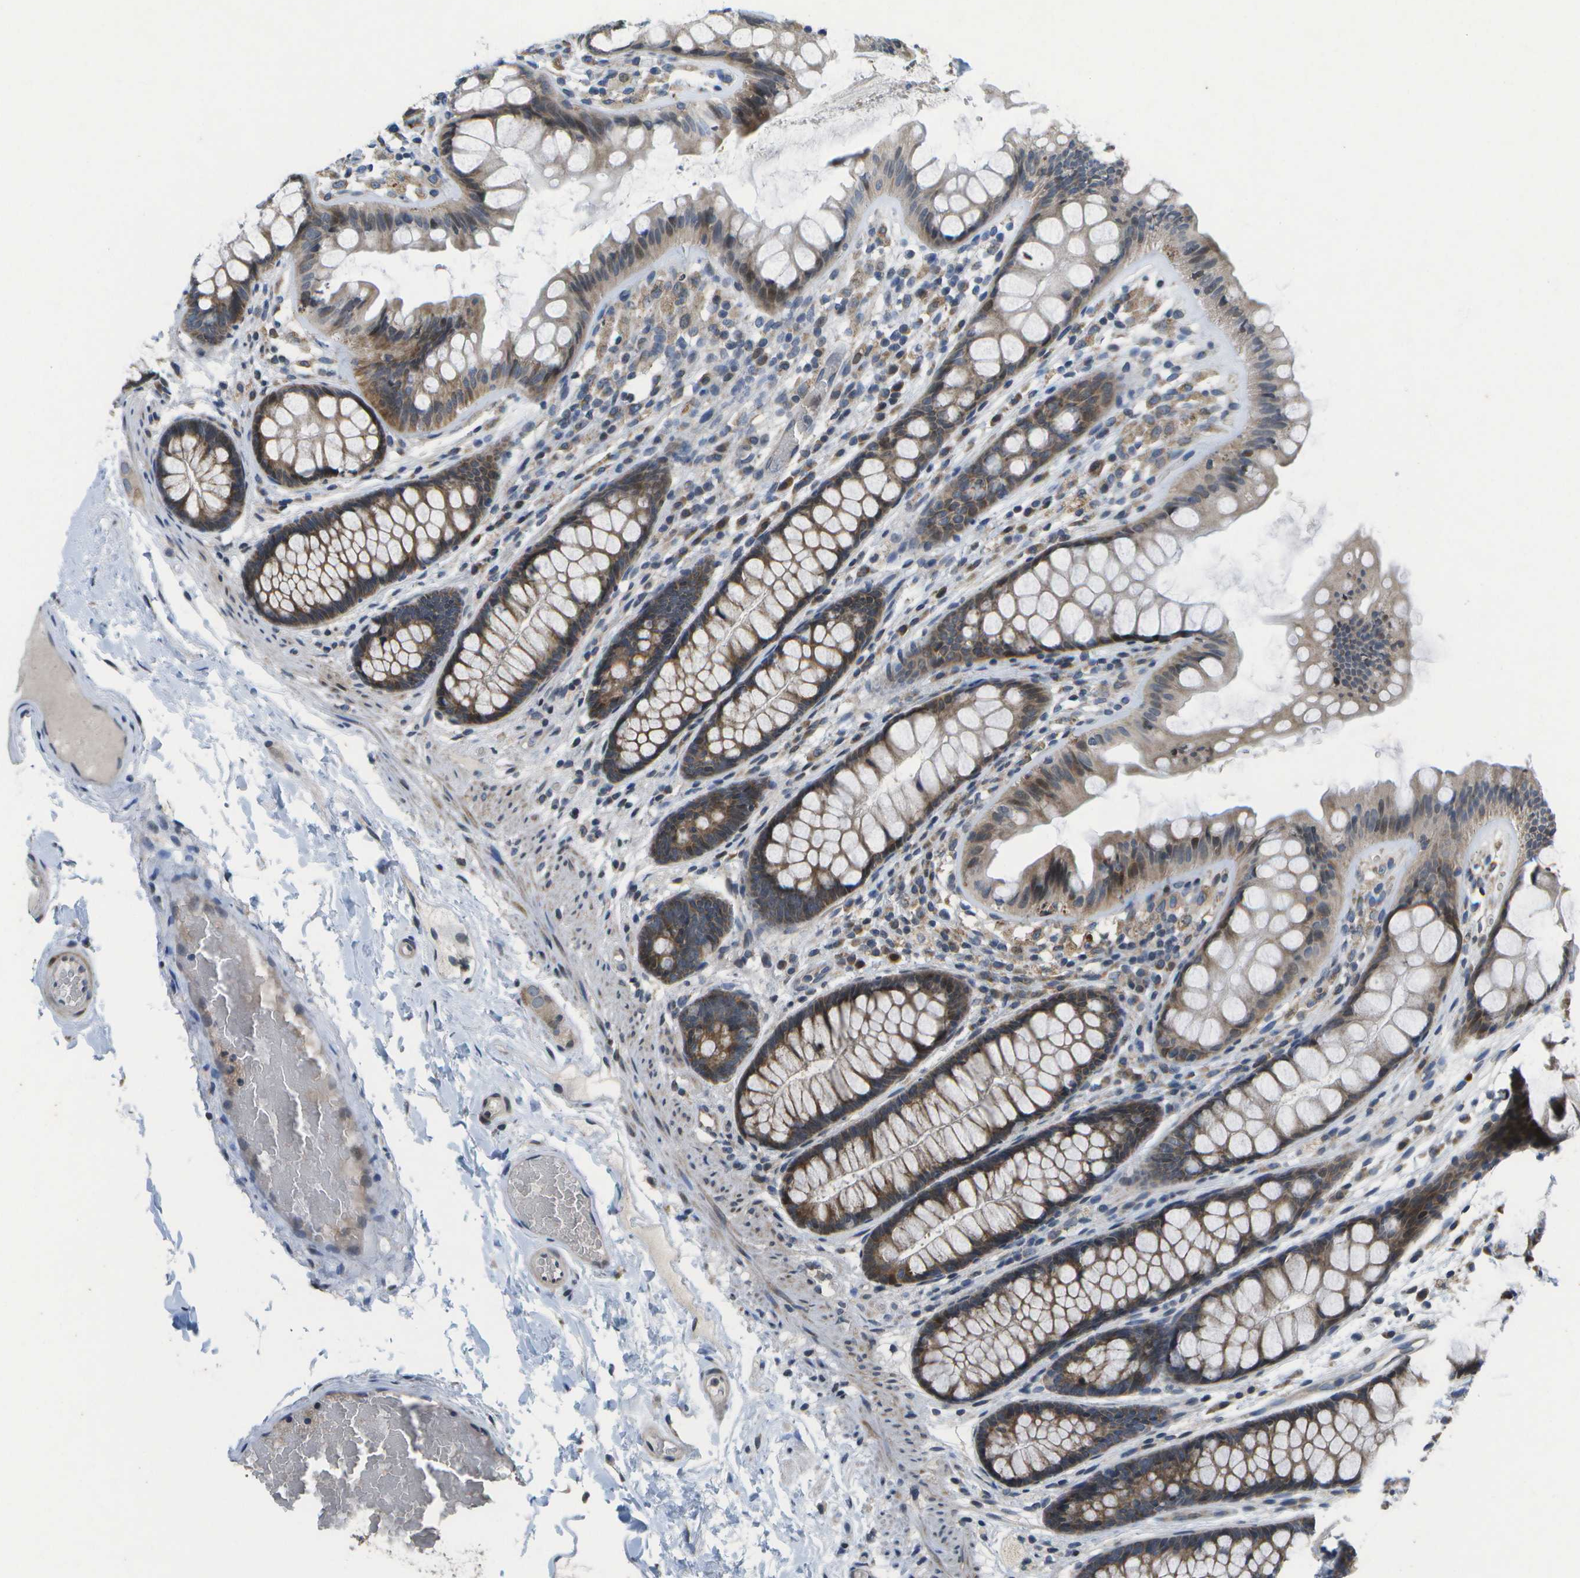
{"staining": {"intensity": "weak", "quantity": "25%-75%", "location": "cytoplasmic/membranous"}, "tissue": "colon", "cell_type": "Endothelial cells", "image_type": "normal", "snomed": [{"axis": "morphology", "description": "Normal tissue, NOS"}, {"axis": "topography", "description": "Colon"}], "caption": "A photomicrograph showing weak cytoplasmic/membranous staining in about 25%-75% of endothelial cells in unremarkable colon, as visualized by brown immunohistochemical staining.", "gene": "HADHA", "patient": {"sex": "female", "age": 56}}